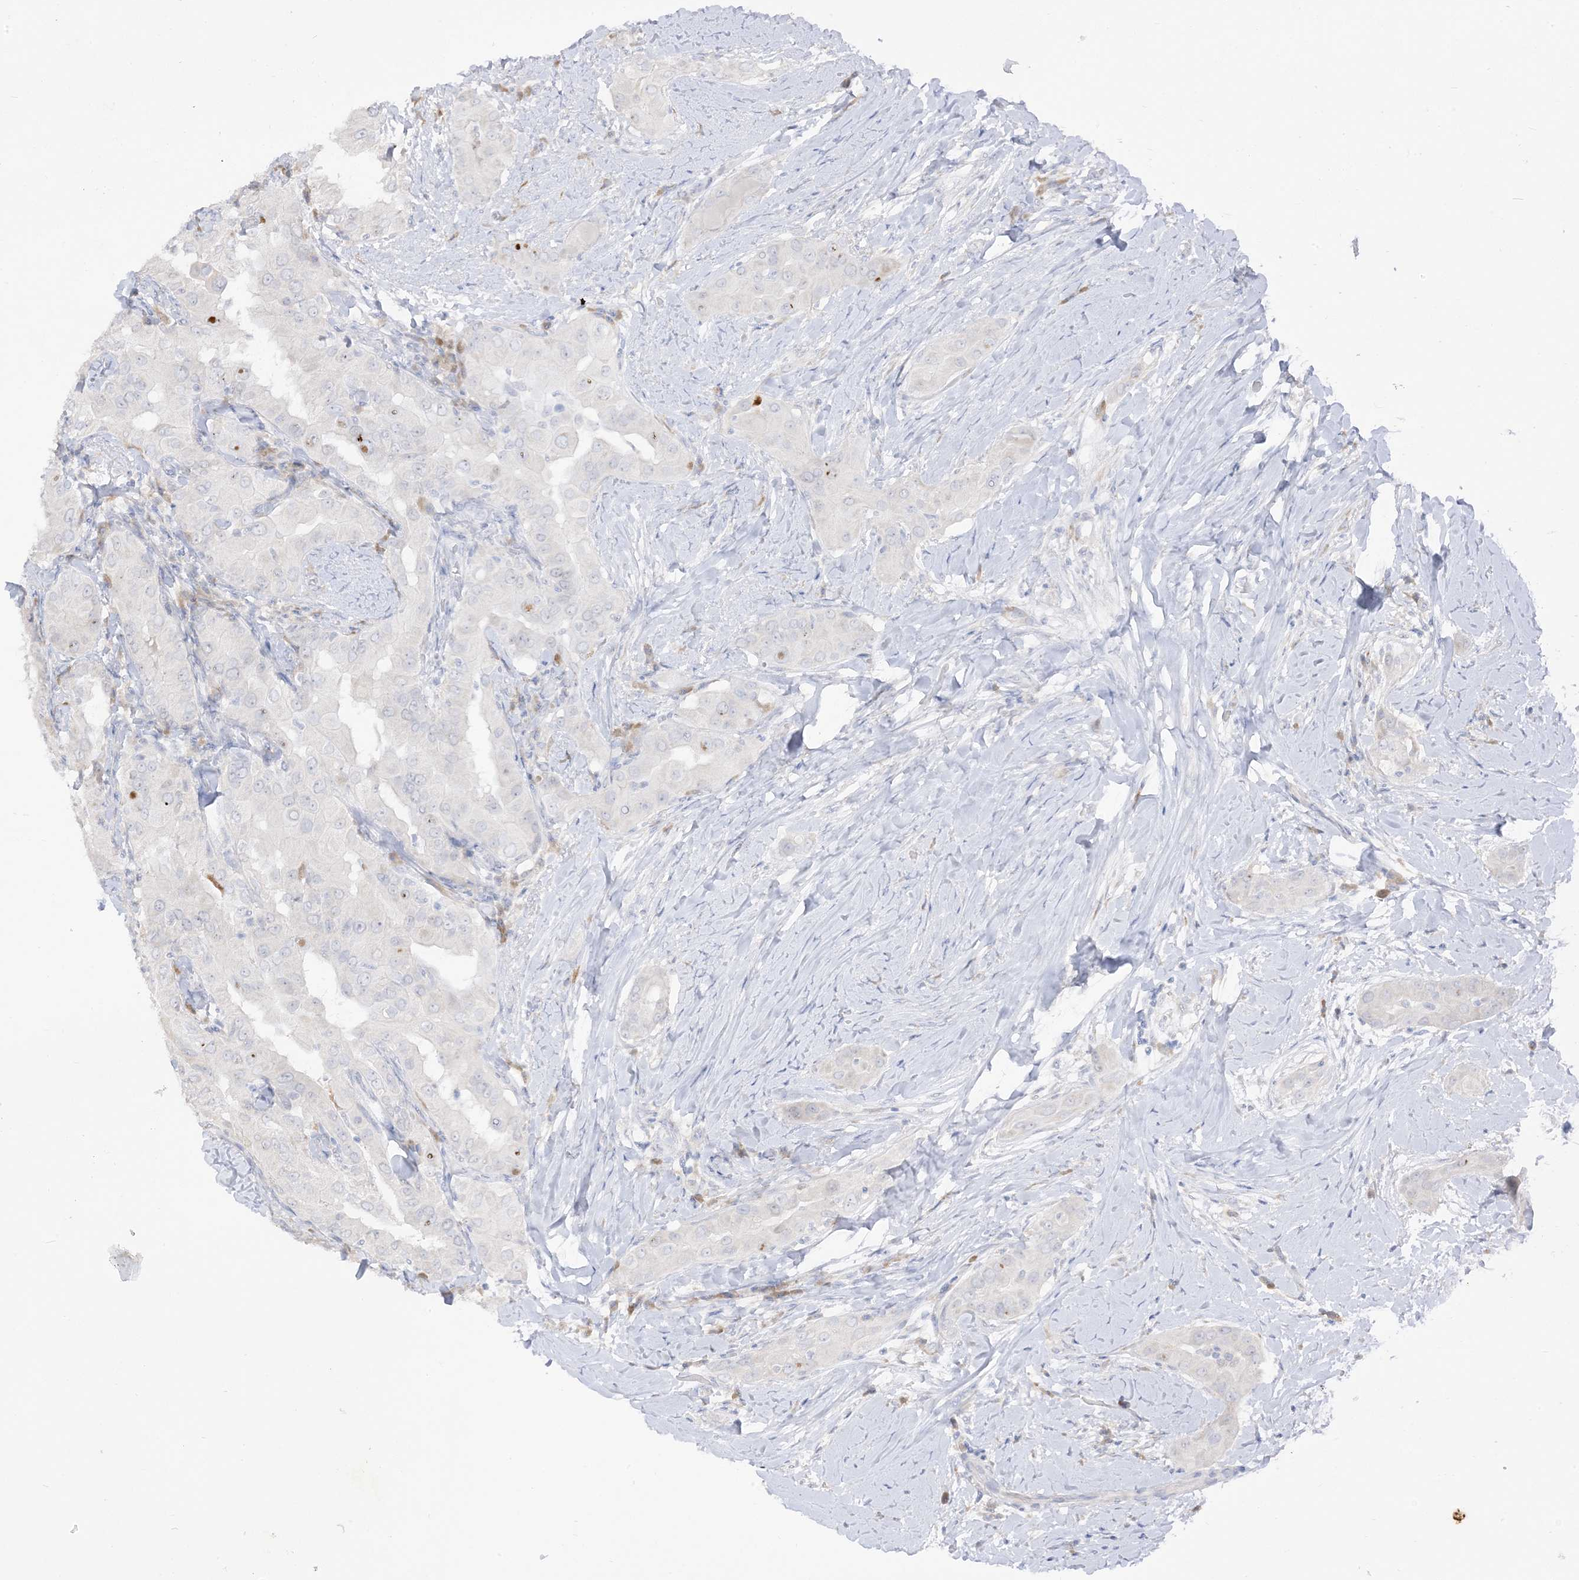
{"staining": {"intensity": "negative", "quantity": "none", "location": "none"}, "tissue": "thyroid cancer", "cell_type": "Tumor cells", "image_type": "cancer", "snomed": [{"axis": "morphology", "description": "Papillary adenocarcinoma, NOS"}, {"axis": "topography", "description": "Thyroid gland"}], "caption": "Papillary adenocarcinoma (thyroid) stained for a protein using immunohistochemistry exhibits no positivity tumor cells.", "gene": "LOXL3", "patient": {"sex": "male", "age": 33}}